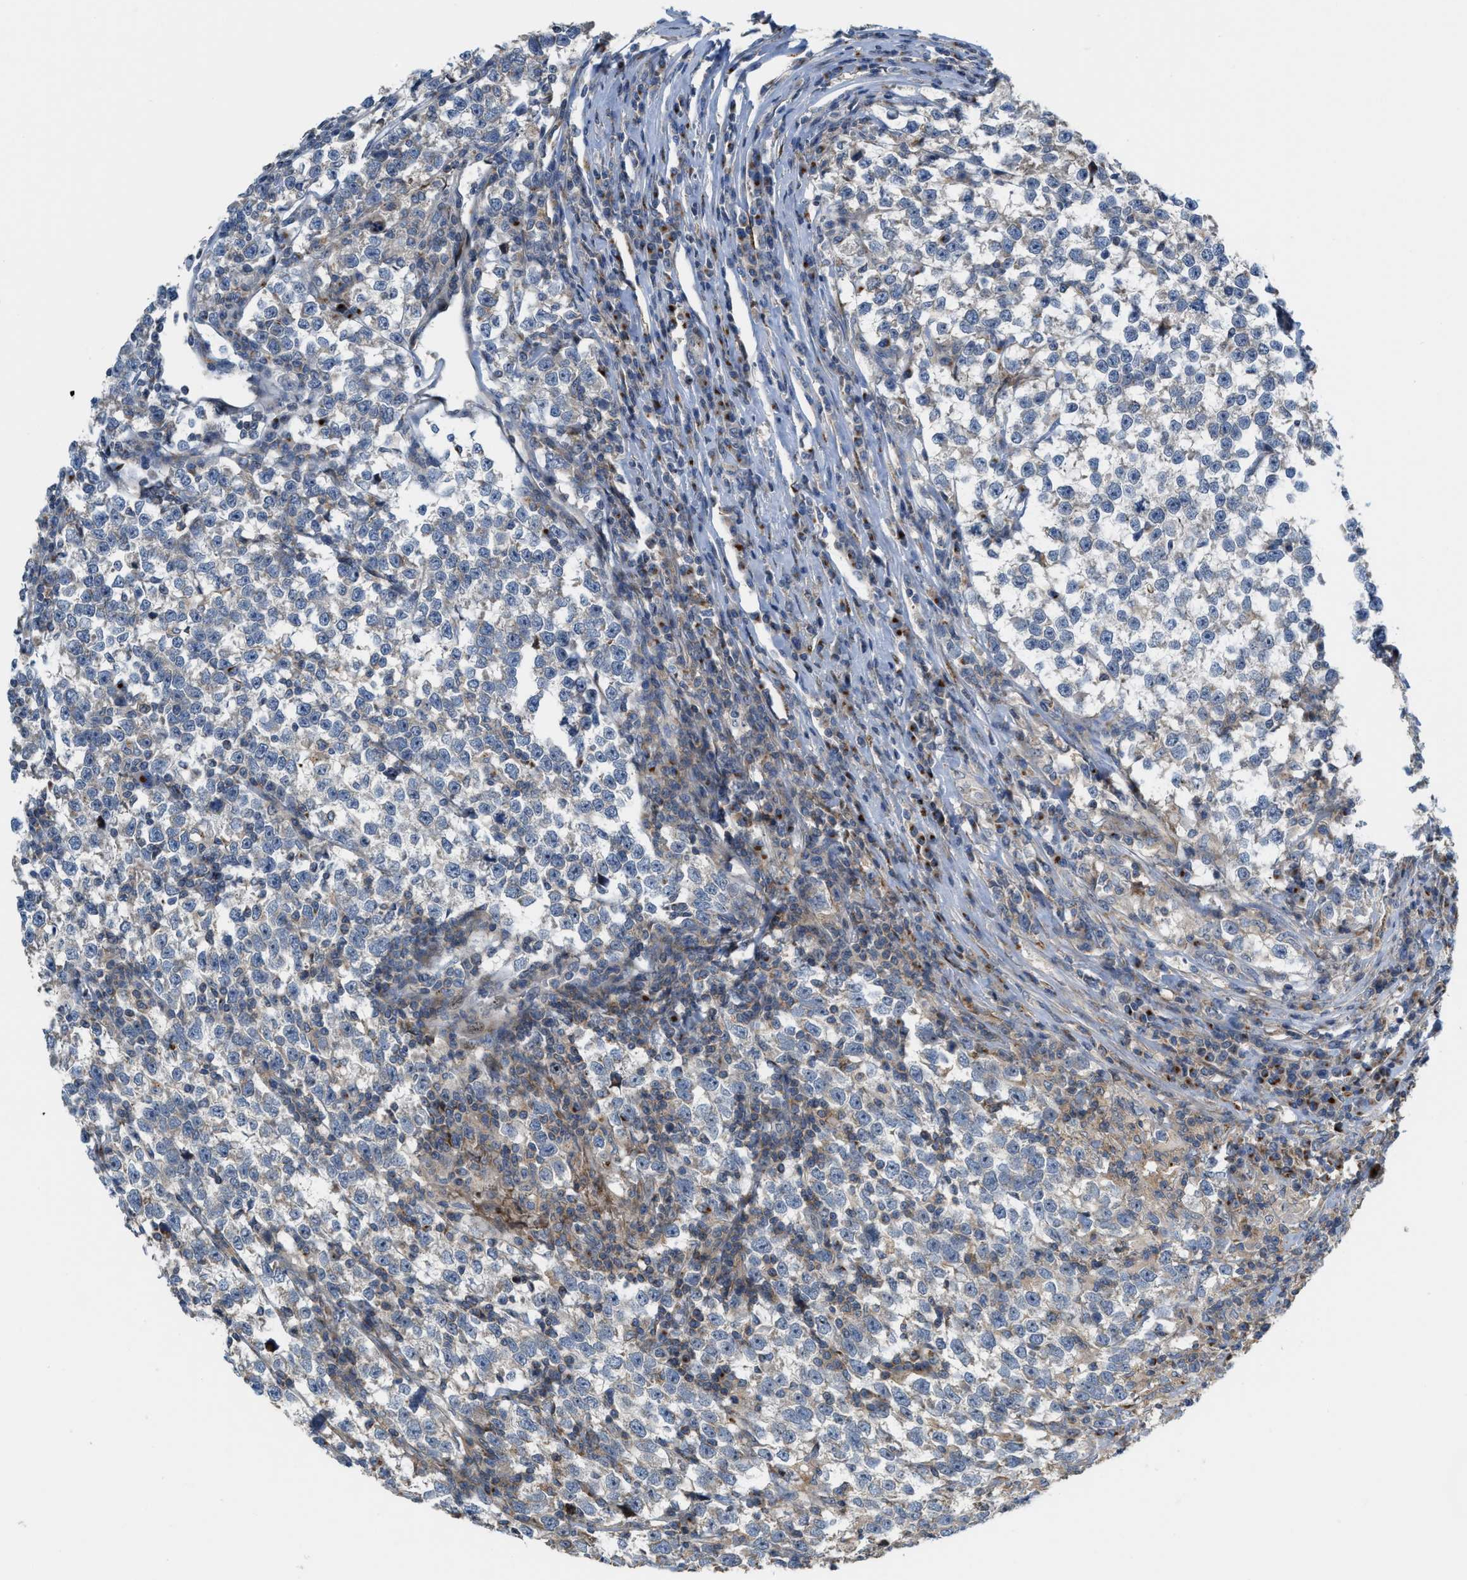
{"staining": {"intensity": "negative", "quantity": "none", "location": "none"}, "tissue": "testis cancer", "cell_type": "Tumor cells", "image_type": "cancer", "snomed": [{"axis": "morphology", "description": "Normal tissue, NOS"}, {"axis": "morphology", "description": "Seminoma, NOS"}, {"axis": "topography", "description": "Testis"}], "caption": "This is an IHC micrograph of testis cancer. There is no staining in tumor cells.", "gene": "DIPK1A", "patient": {"sex": "male", "age": 43}}